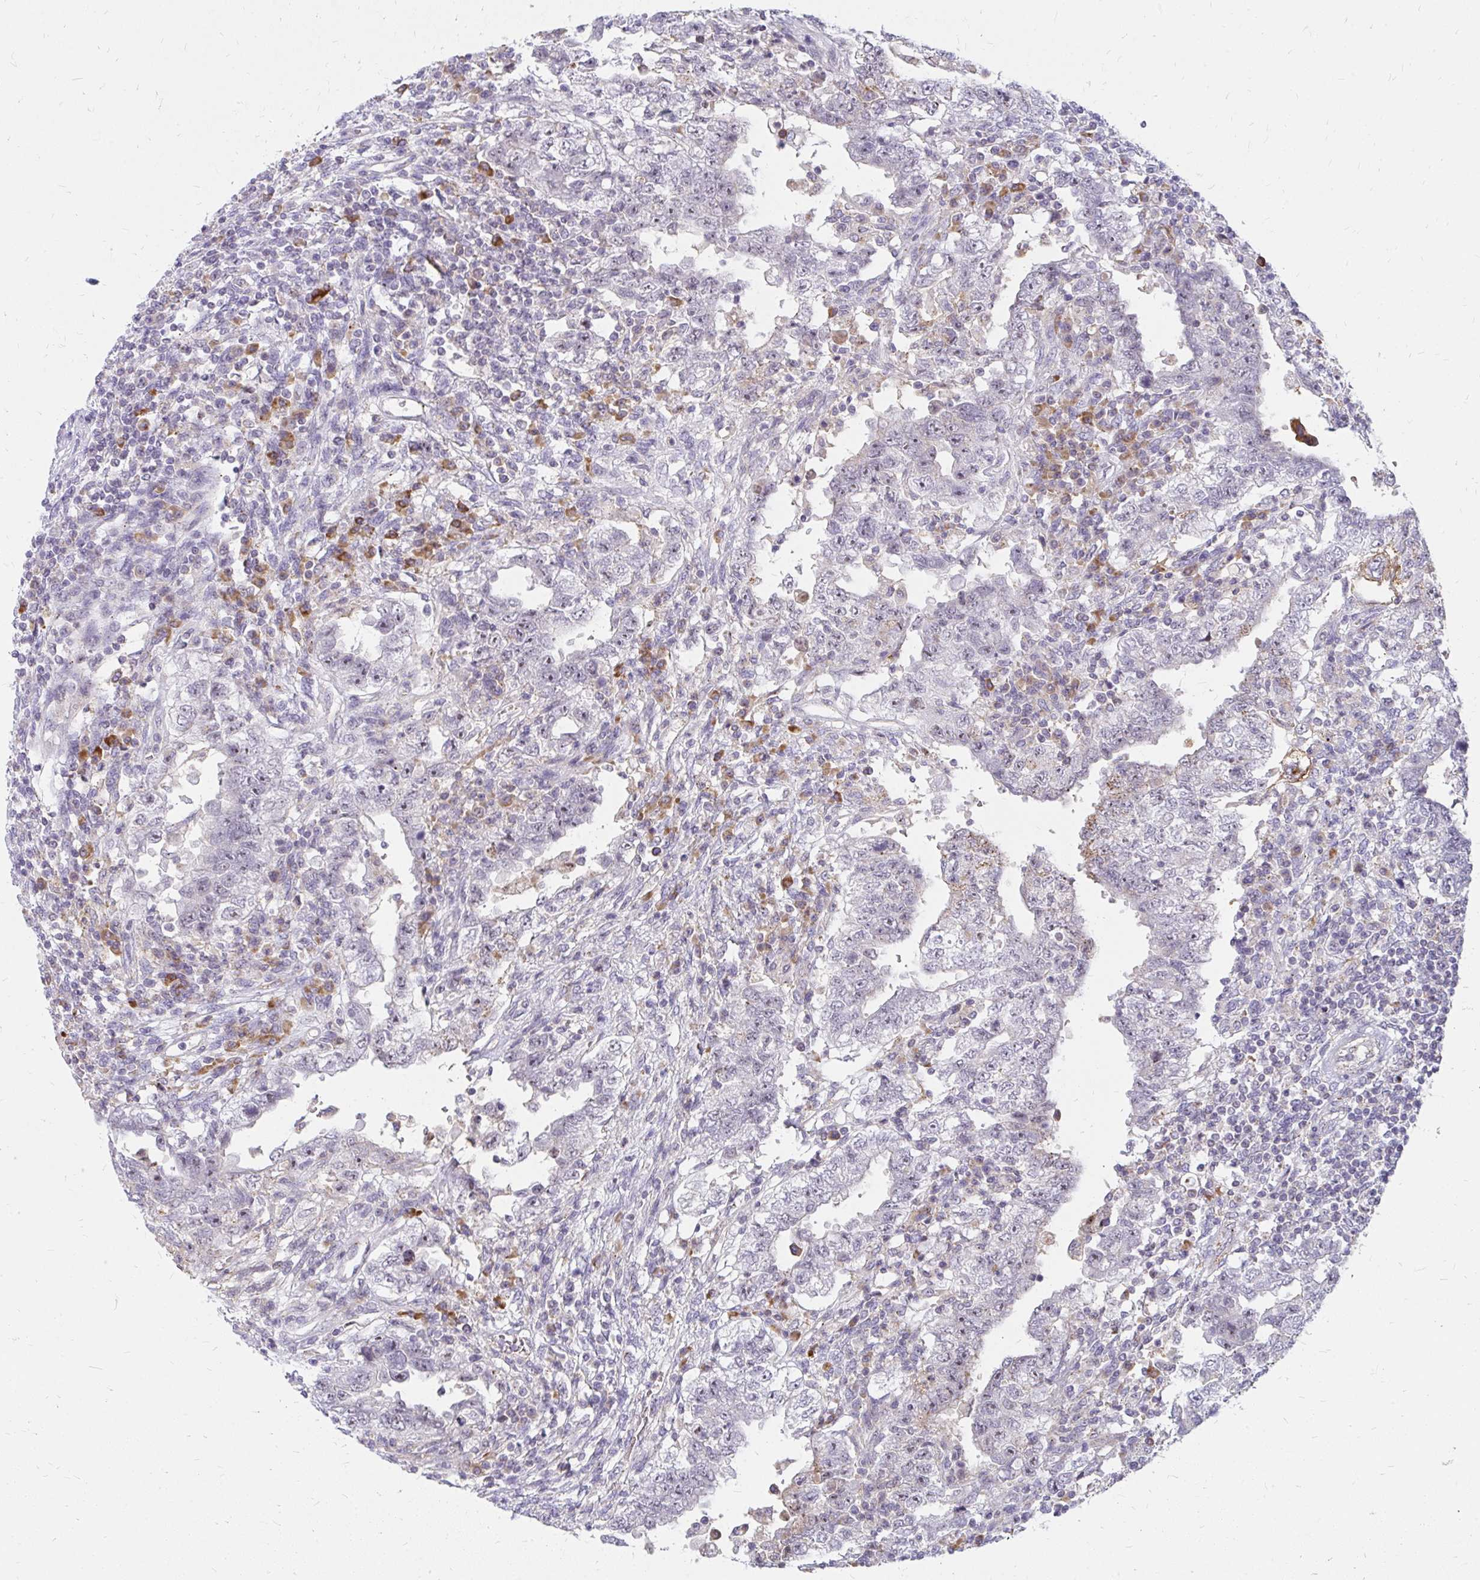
{"staining": {"intensity": "weak", "quantity": "<25%", "location": "nuclear"}, "tissue": "testis cancer", "cell_type": "Tumor cells", "image_type": "cancer", "snomed": [{"axis": "morphology", "description": "Carcinoma, Embryonal, NOS"}, {"axis": "topography", "description": "Testis"}], "caption": "Immunohistochemical staining of testis cancer (embryonal carcinoma) demonstrates no significant staining in tumor cells.", "gene": "FAM9A", "patient": {"sex": "male", "age": 26}}